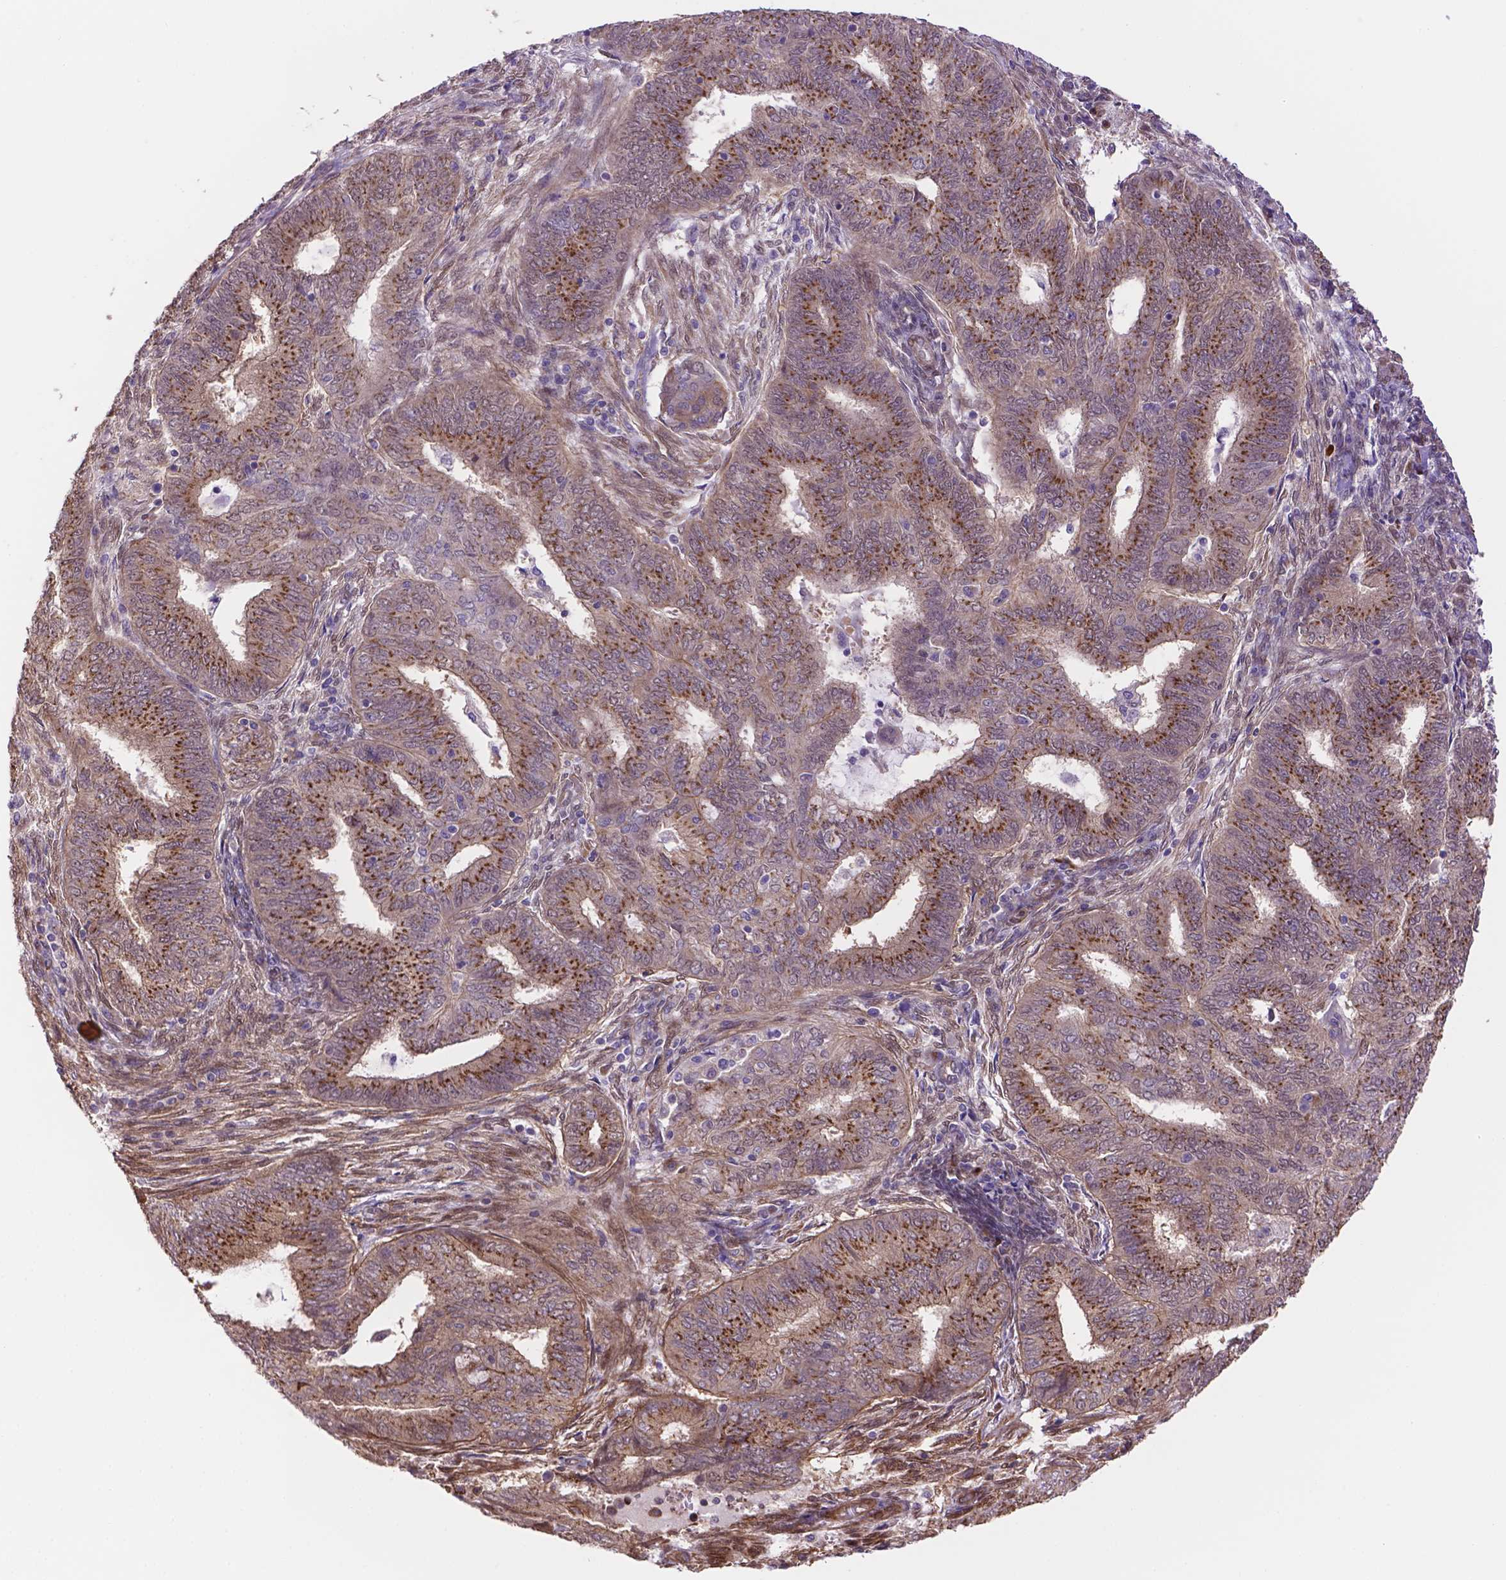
{"staining": {"intensity": "moderate", "quantity": "25%-75%", "location": "cytoplasmic/membranous"}, "tissue": "endometrial cancer", "cell_type": "Tumor cells", "image_type": "cancer", "snomed": [{"axis": "morphology", "description": "Adenocarcinoma, NOS"}, {"axis": "topography", "description": "Endometrium"}], "caption": "Adenocarcinoma (endometrial) stained with a protein marker shows moderate staining in tumor cells.", "gene": "YAP1", "patient": {"sex": "female", "age": 62}}